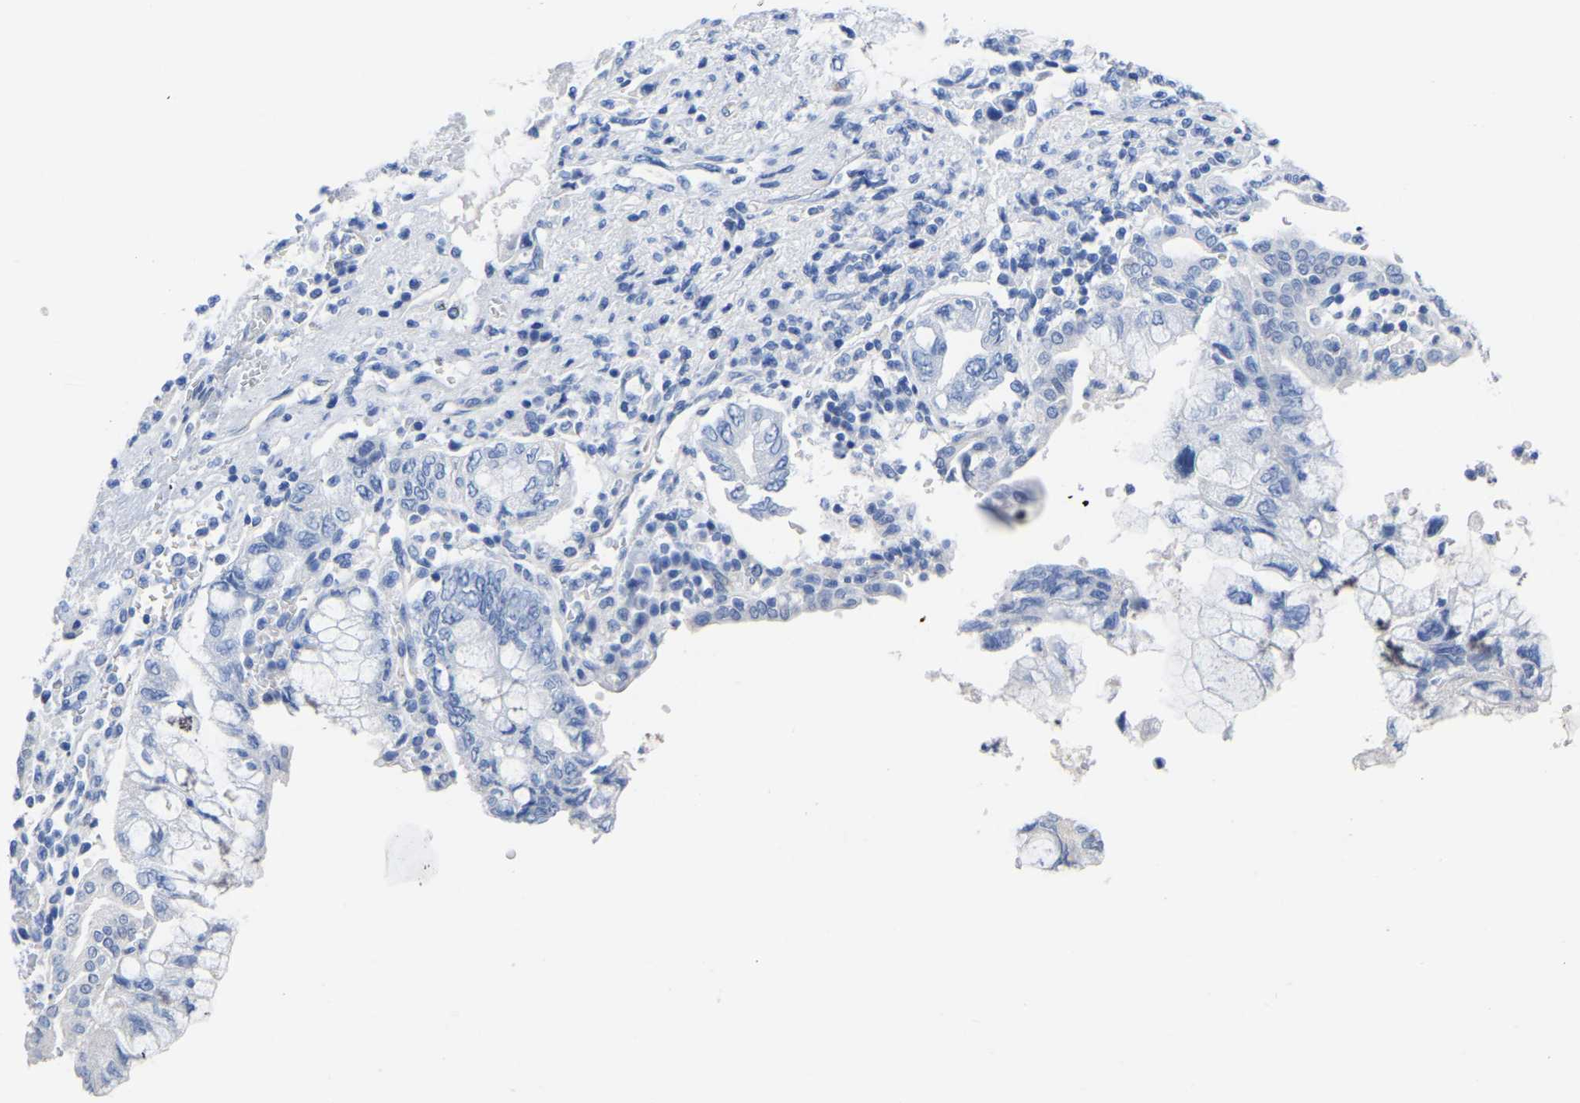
{"staining": {"intensity": "negative", "quantity": "none", "location": "none"}, "tissue": "pancreatic cancer", "cell_type": "Tumor cells", "image_type": "cancer", "snomed": [{"axis": "morphology", "description": "Adenocarcinoma, NOS"}, {"axis": "topography", "description": "Pancreas"}], "caption": "There is no significant positivity in tumor cells of pancreatic cancer (adenocarcinoma). (Stains: DAB immunohistochemistry with hematoxylin counter stain, Microscopy: brightfield microscopy at high magnification).", "gene": "SLC45A3", "patient": {"sex": "female", "age": 73}}